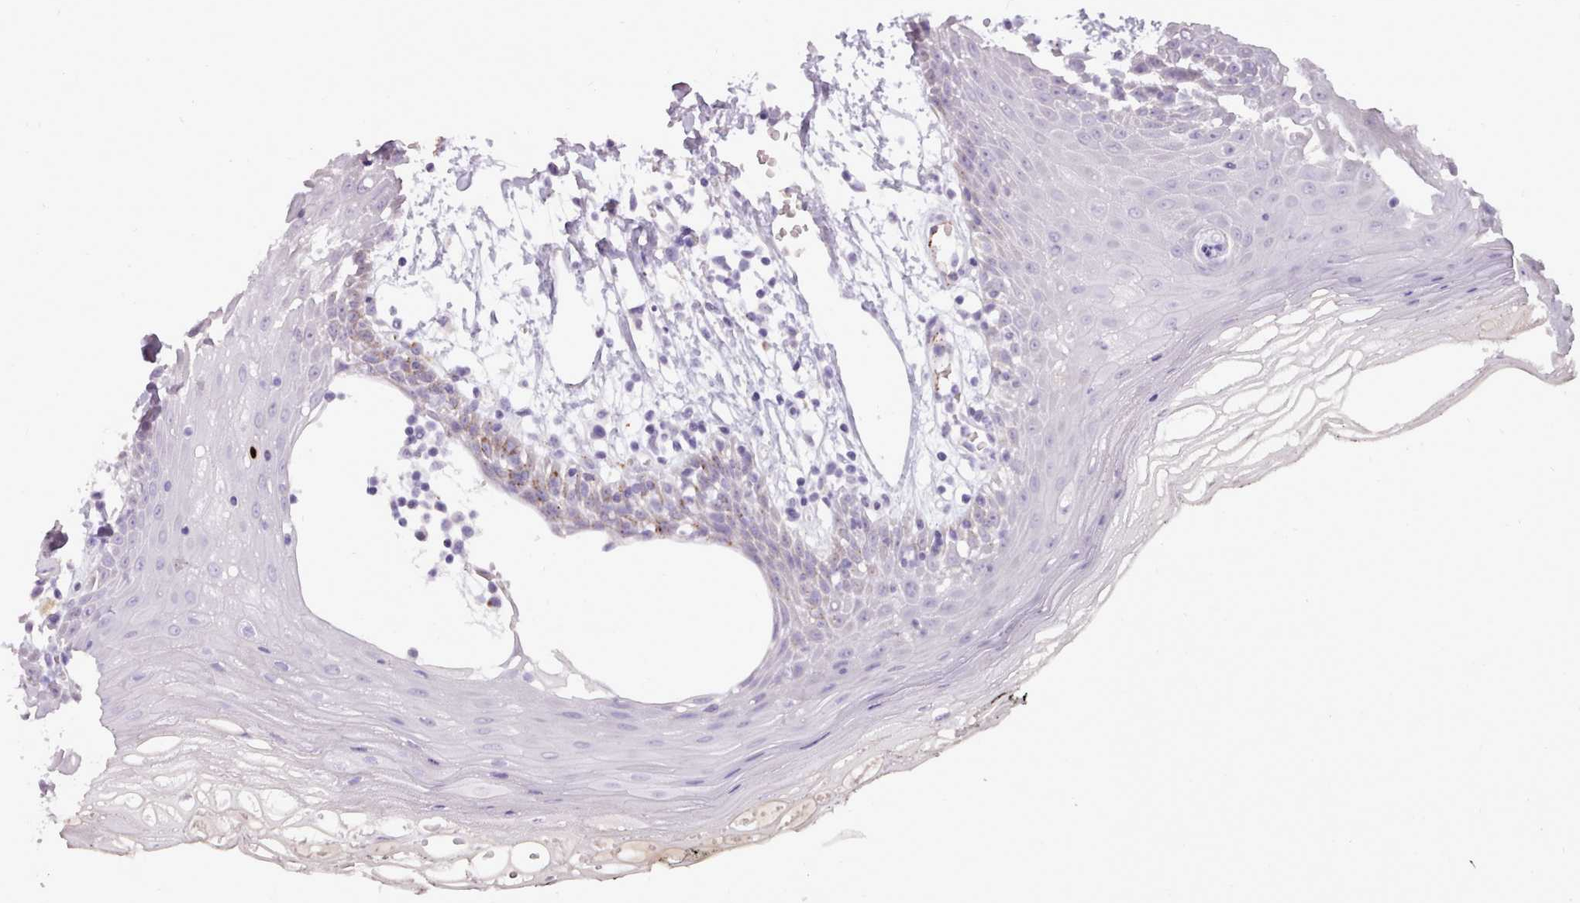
{"staining": {"intensity": "negative", "quantity": "none", "location": "none"}, "tissue": "oral mucosa", "cell_type": "Squamous epithelial cells", "image_type": "normal", "snomed": [{"axis": "morphology", "description": "Normal tissue, NOS"}, {"axis": "topography", "description": "Oral tissue"}, {"axis": "topography", "description": "Tounge, NOS"}], "caption": "IHC micrograph of unremarkable oral mucosa: human oral mucosa stained with DAB (3,3'-diaminobenzidine) reveals no significant protein expression in squamous epithelial cells.", "gene": "ATRAID", "patient": {"sex": "female", "age": 59}}